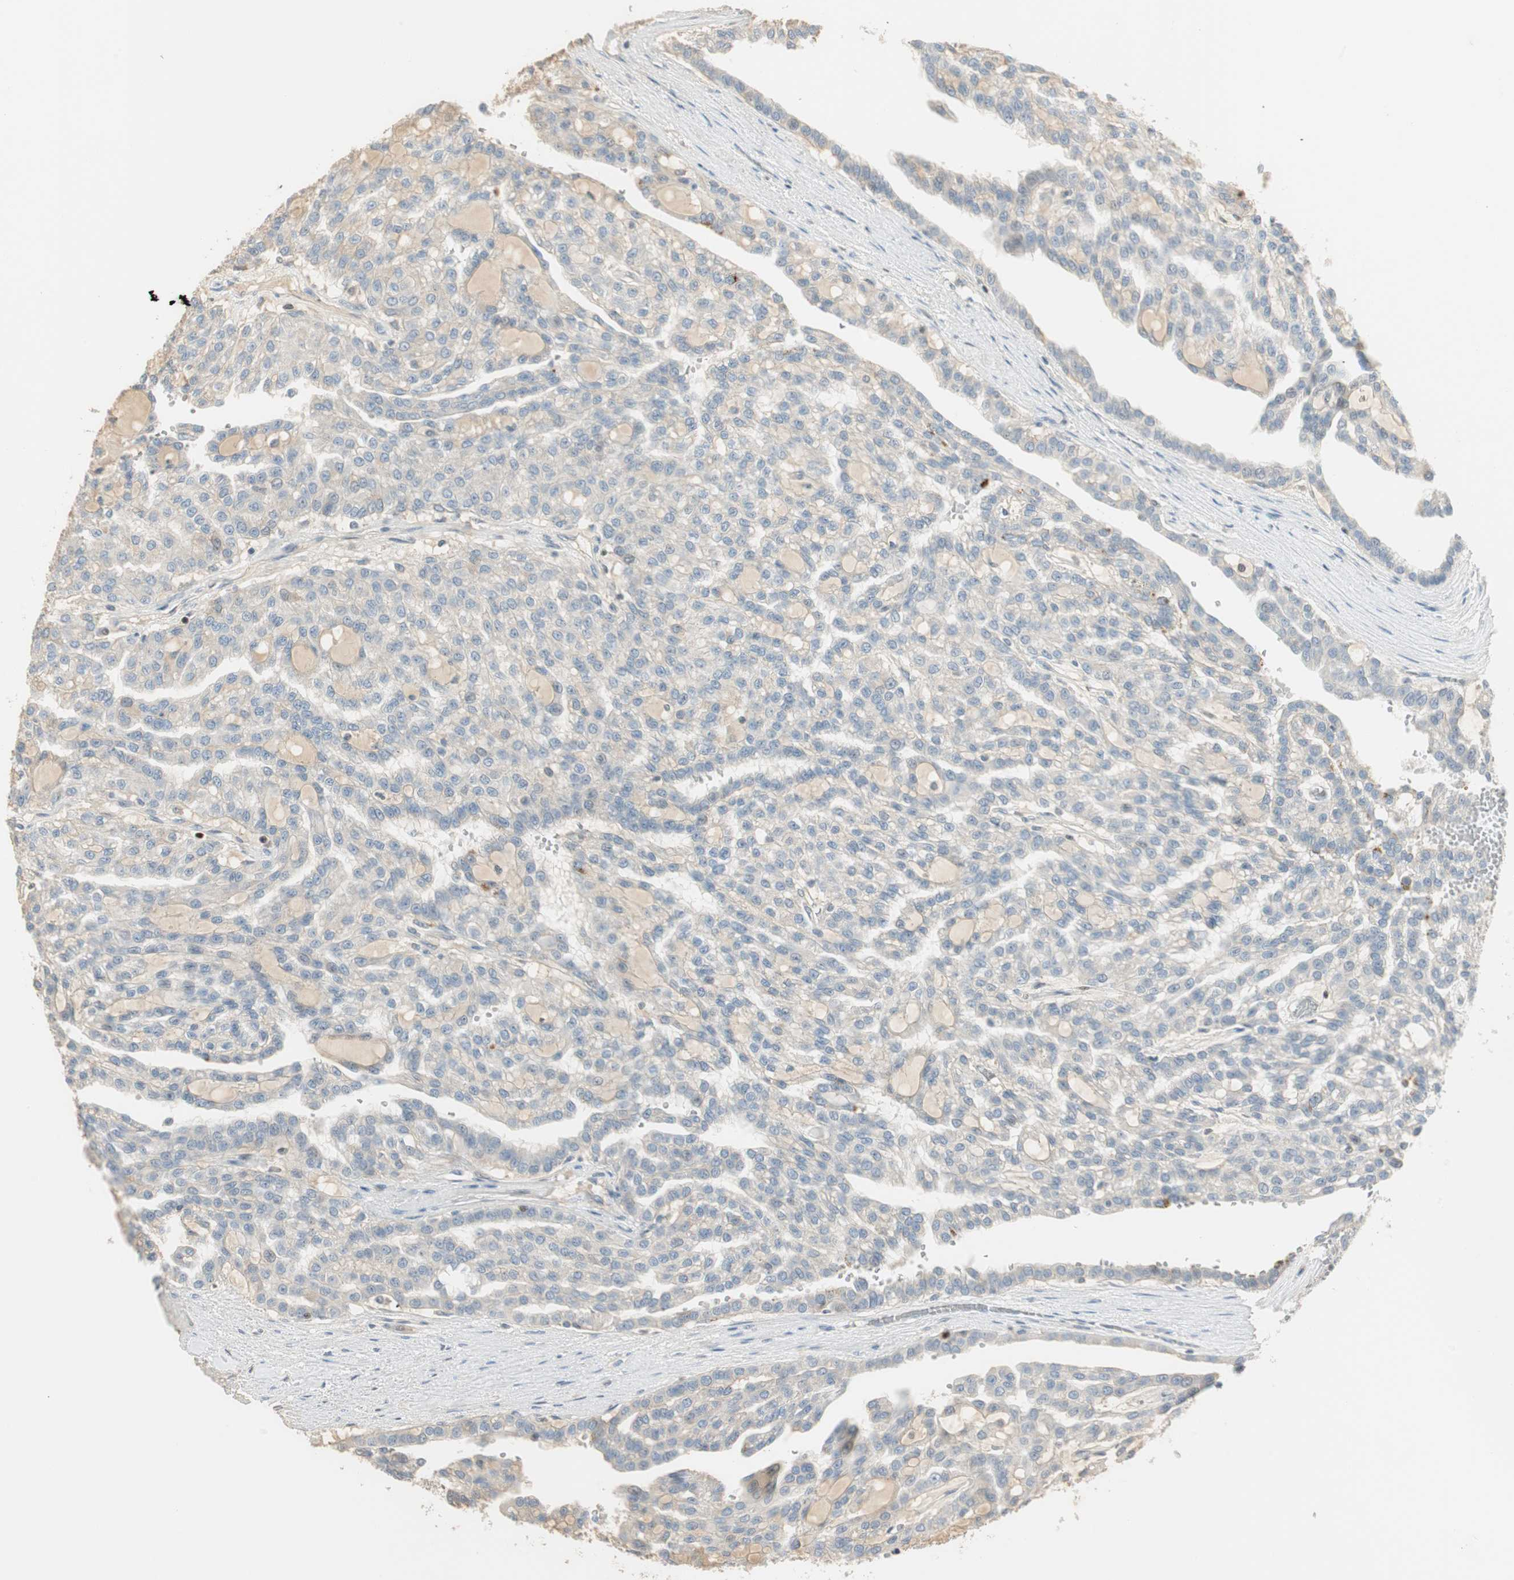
{"staining": {"intensity": "weak", "quantity": "<25%", "location": "cytoplasmic/membranous"}, "tissue": "renal cancer", "cell_type": "Tumor cells", "image_type": "cancer", "snomed": [{"axis": "morphology", "description": "Adenocarcinoma, NOS"}, {"axis": "topography", "description": "Kidney"}], "caption": "There is no significant staining in tumor cells of renal cancer. (IHC, brightfield microscopy, high magnification).", "gene": "RUNX2", "patient": {"sex": "male", "age": 63}}